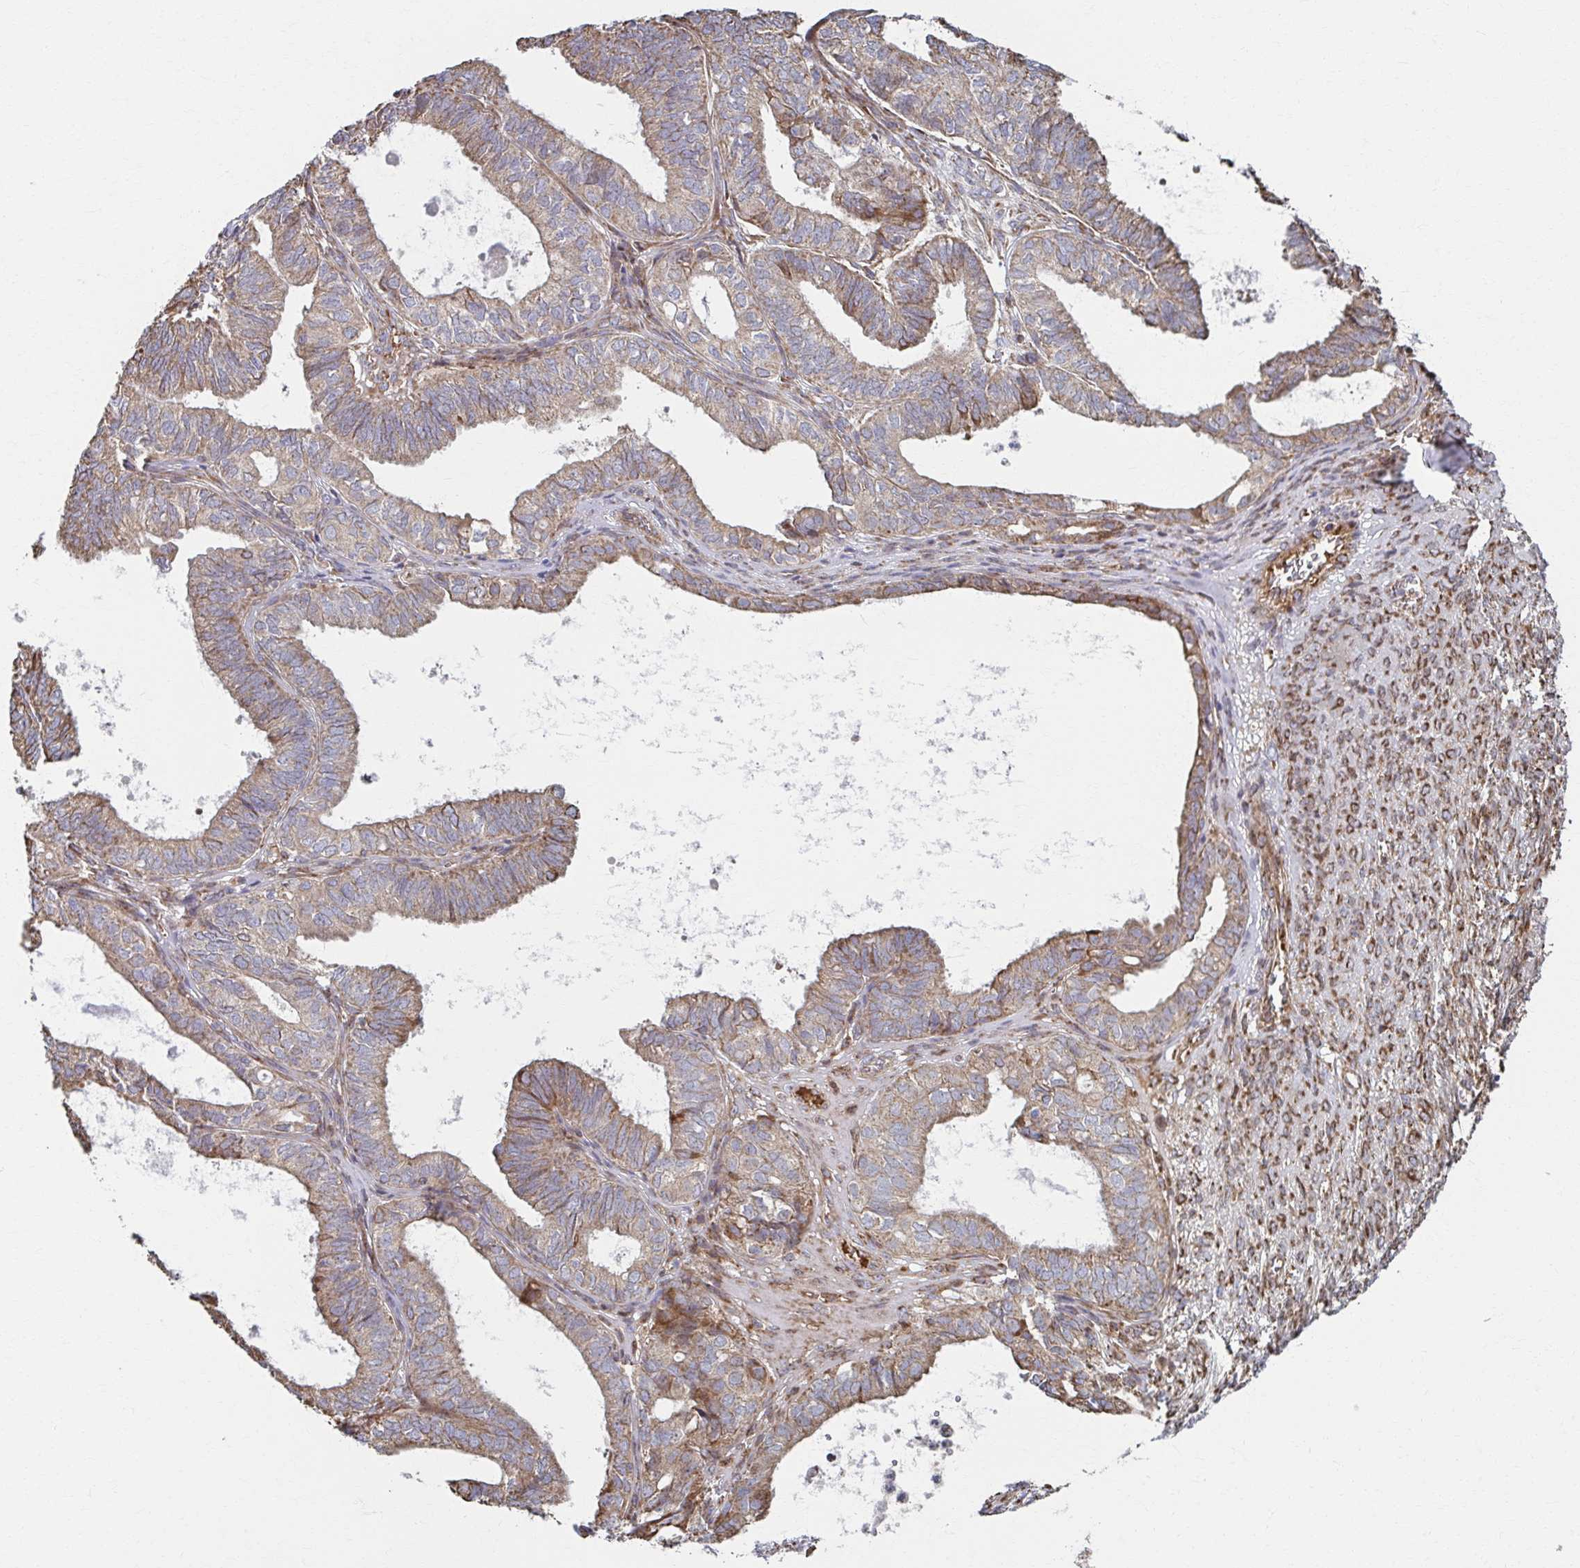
{"staining": {"intensity": "moderate", "quantity": ">75%", "location": "cytoplasmic/membranous"}, "tissue": "ovarian cancer", "cell_type": "Tumor cells", "image_type": "cancer", "snomed": [{"axis": "morphology", "description": "Carcinoma, endometroid"}, {"axis": "topography", "description": "Ovary"}], "caption": "This histopathology image shows immunohistochemistry staining of ovarian cancer, with medium moderate cytoplasmic/membranous expression in about >75% of tumor cells.", "gene": "SAT1", "patient": {"sex": "female", "age": 64}}